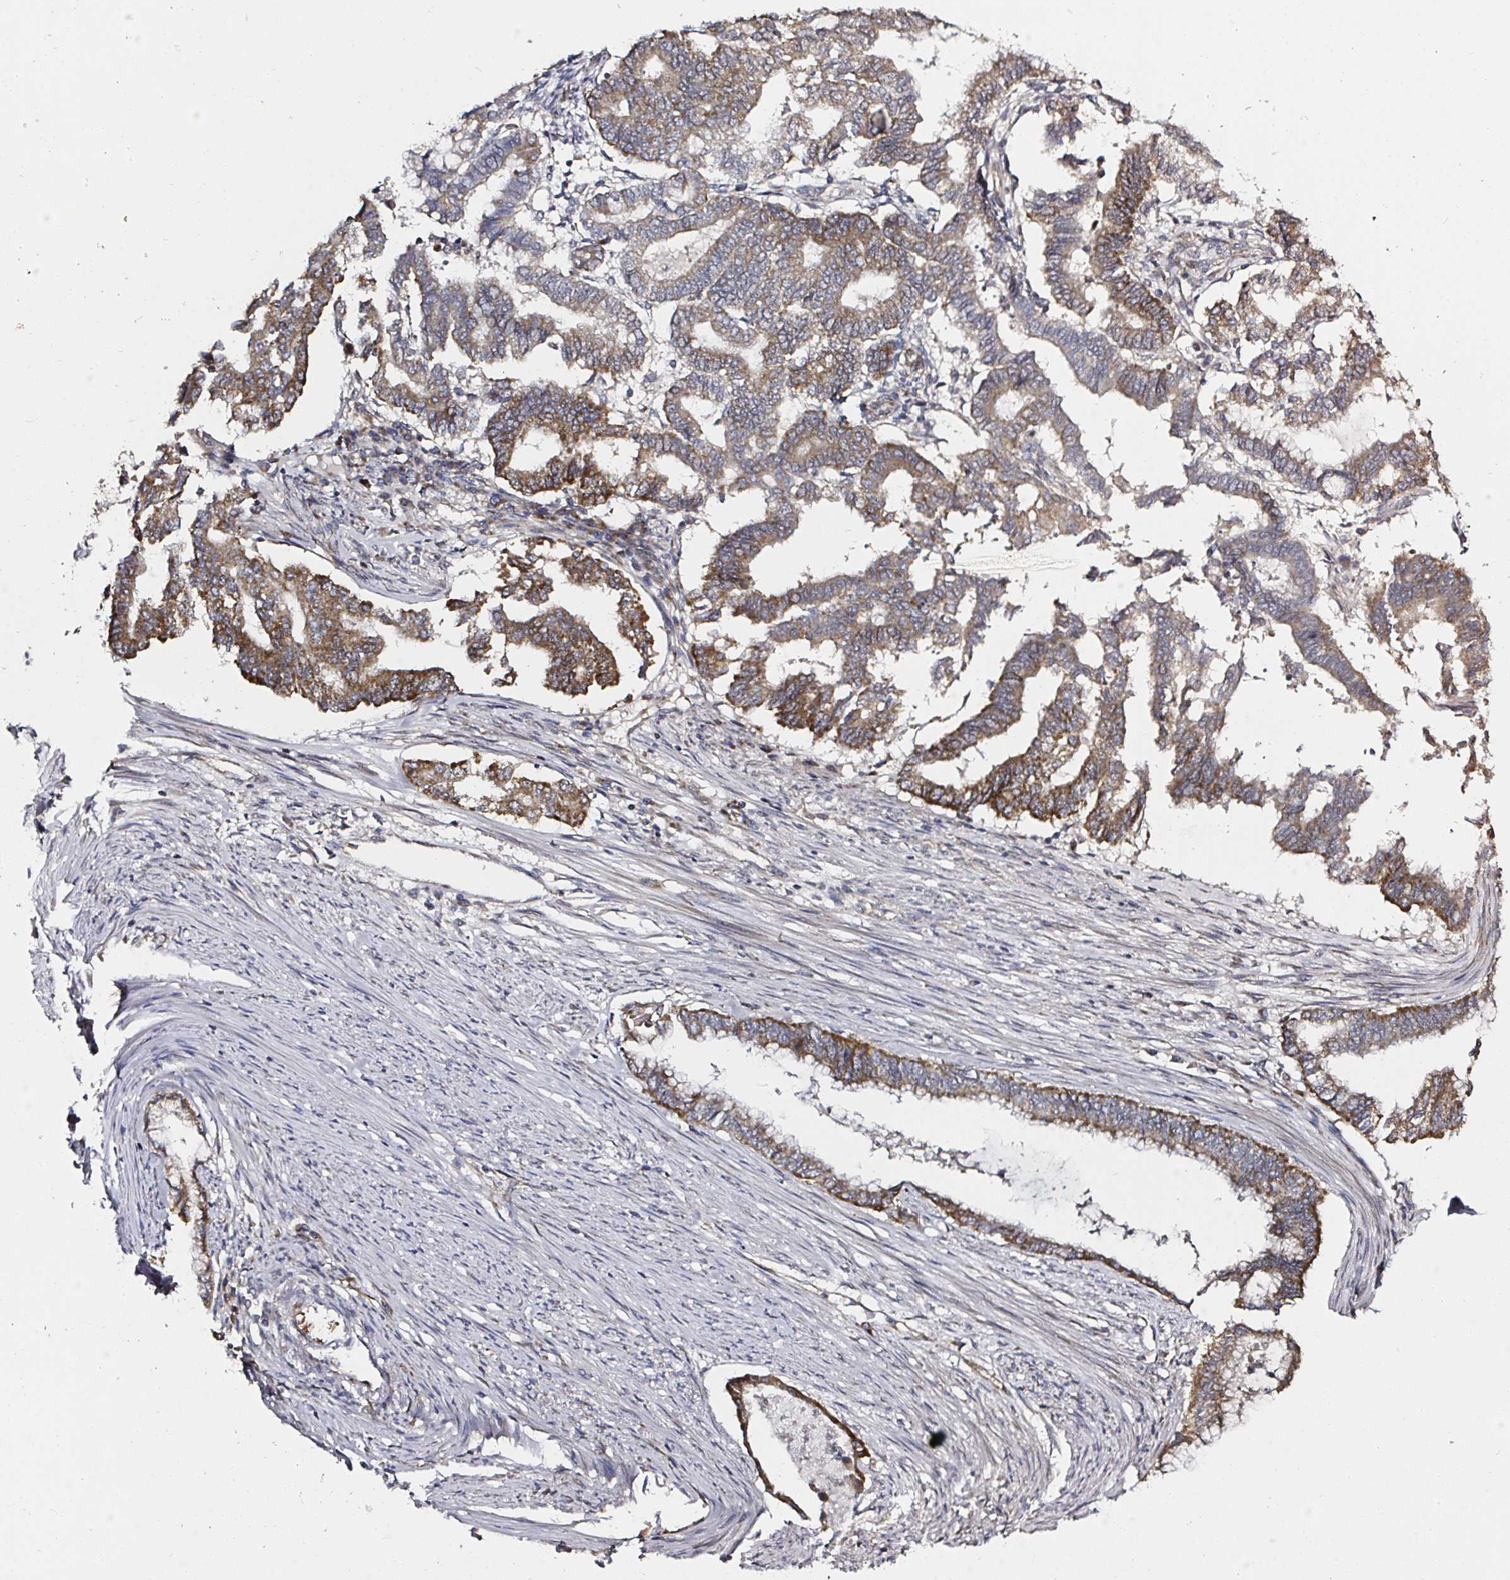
{"staining": {"intensity": "strong", "quantity": ">75%", "location": "cytoplasmic/membranous"}, "tissue": "endometrial cancer", "cell_type": "Tumor cells", "image_type": "cancer", "snomed": [{"axis": "morphology", "description": "Adenocarcinoma, NOS"}, {"axis": "topography", "description": "Endometrium"}], "caption": "Strong cytoplasmic/membranous positivity for a protein is appreciated in about >75% of tumor cells of endometrial cancer (adenocarcinoma) using IHC.", "gene": "ATAD3B", "patient": {"sex": "female", "age": 79}}